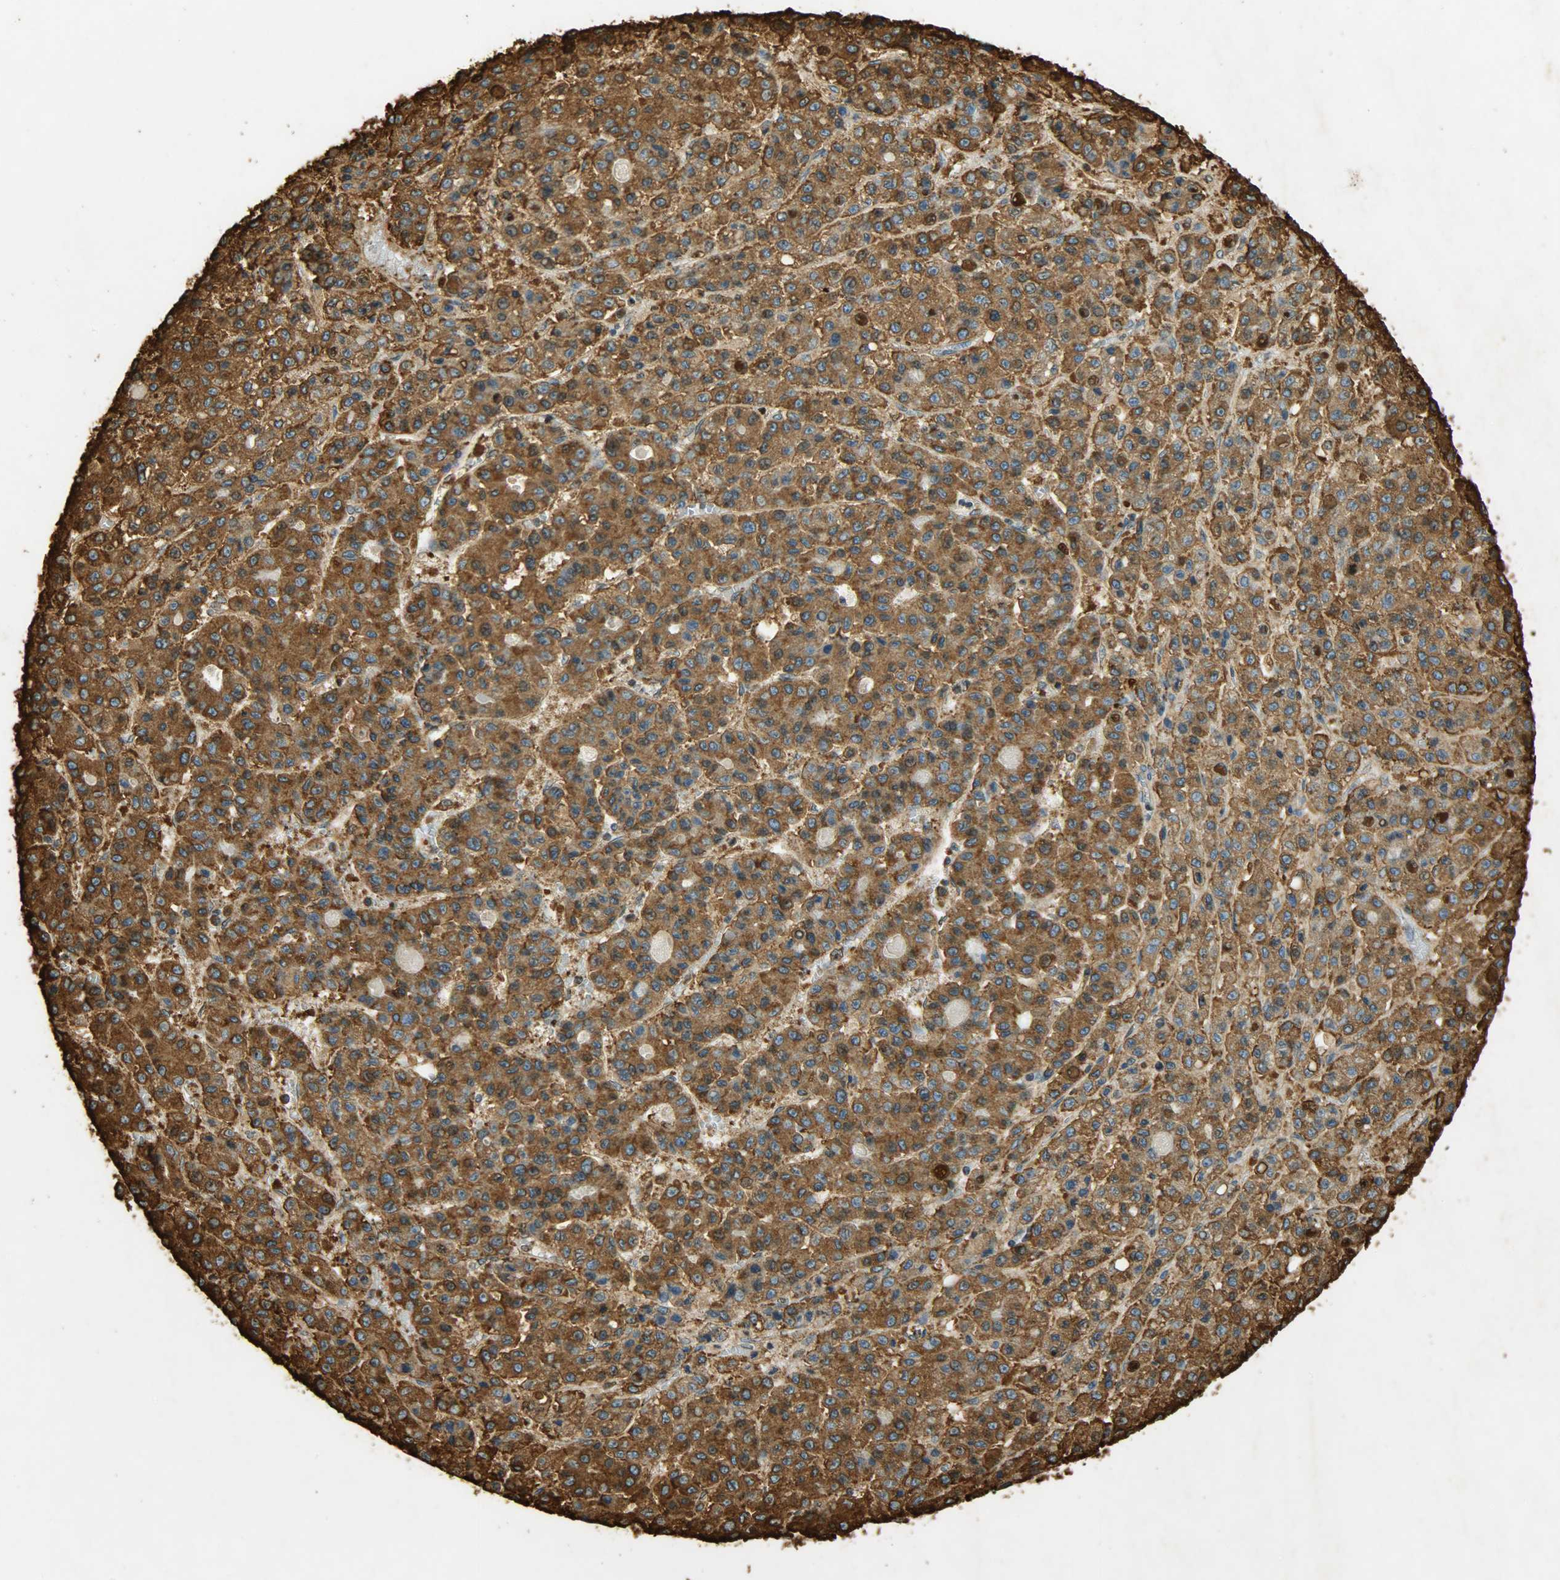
{"staining": {"intensity": "strong", "quantity": ">75%", "location": "cytoplasmic/membranous"}, "tissue": "liver cancer", "cell_type": "Tumor cells", "image_type": "cancer", "snomed": [{"axis": "morphology", "description": "Carcinoma, Hepatocellular, NOS"}, {"axis": "topography", "description": "Liver"}], "caption": "Protein expression by IHC exhibits strong cytoplasmic/membranous staining in about >75% of tumor cells in liver cancer (hepatocellular carcinoma).", "gene": "HSP90B1", "patient": {"sex": "male", "age": 70}}